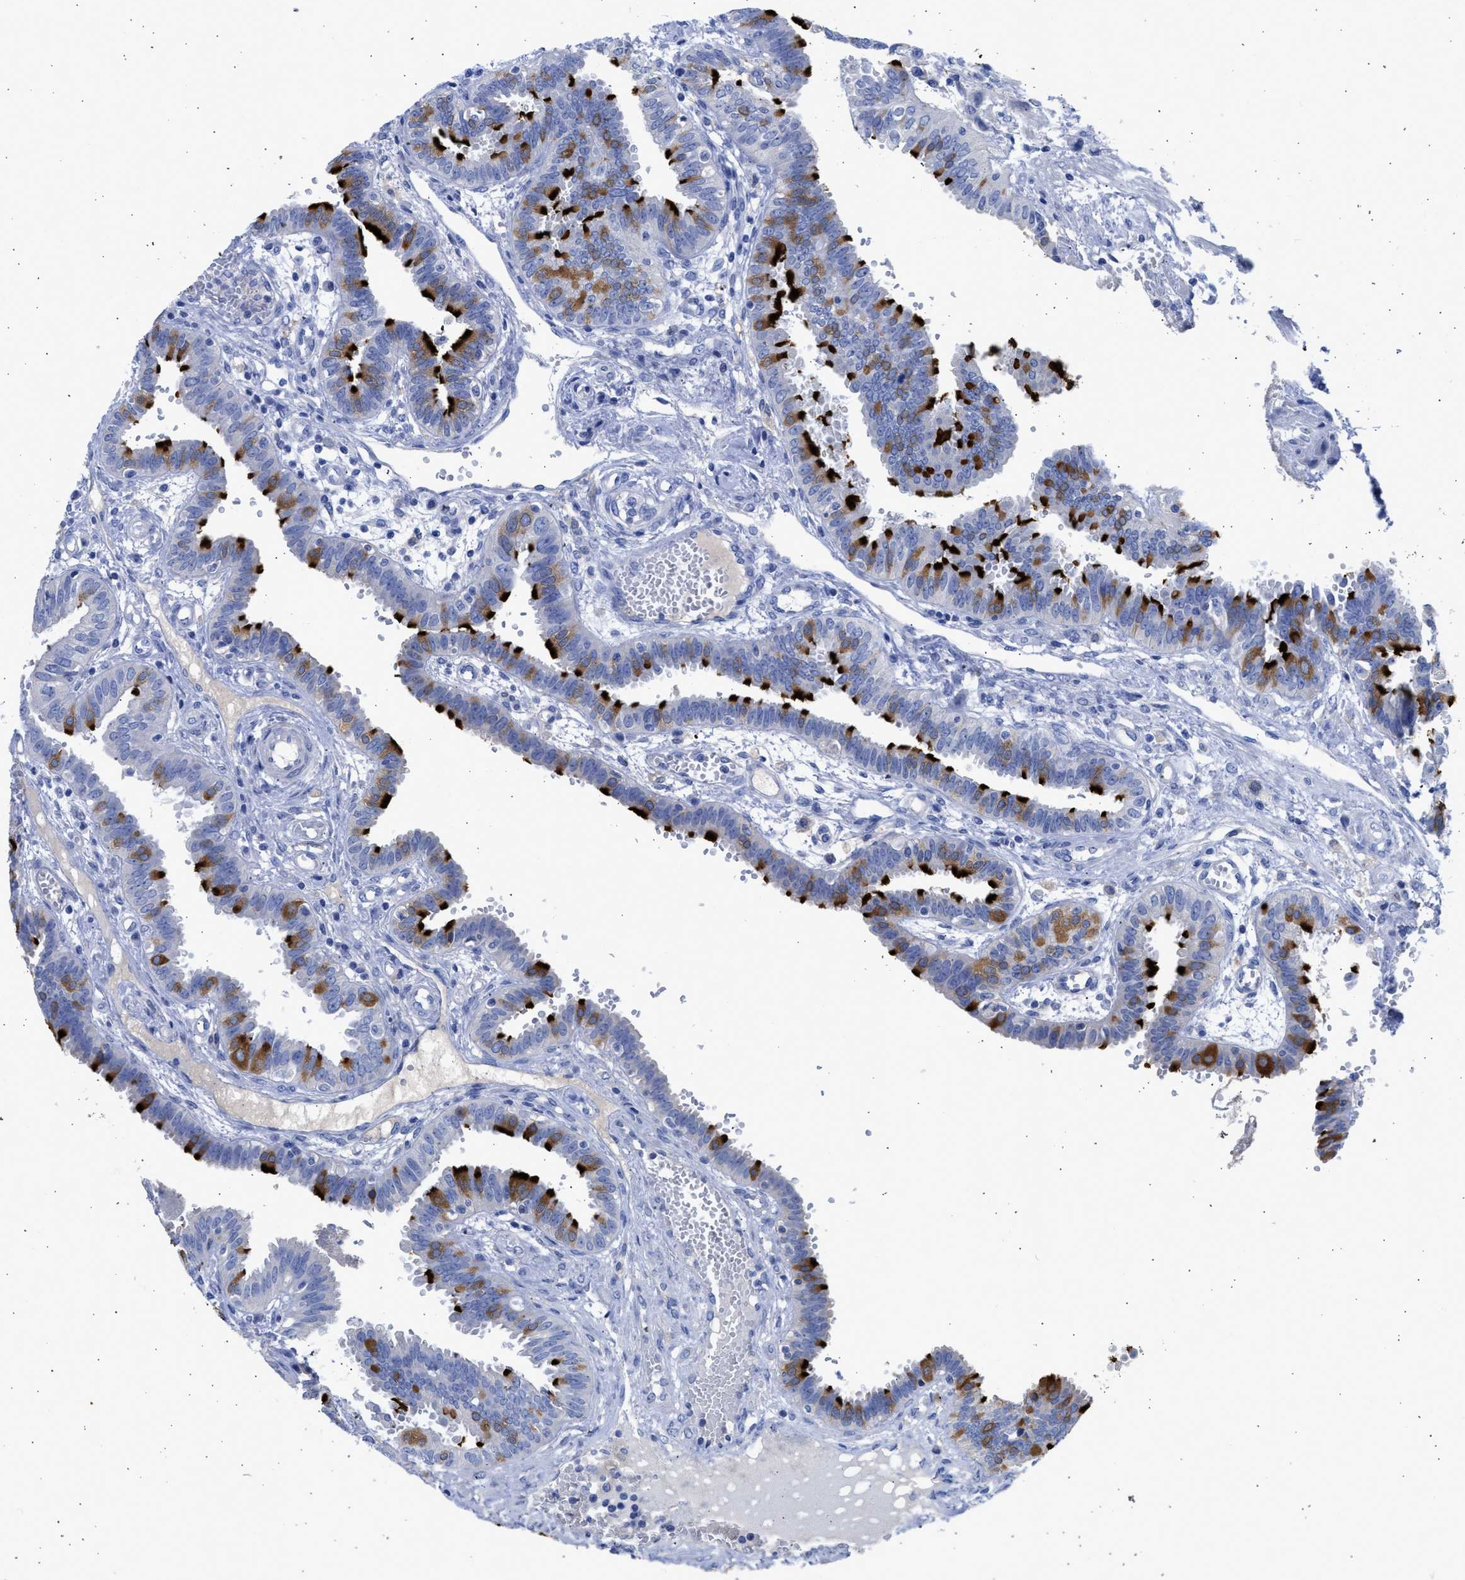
{"staining": {"intensity": "strong", "quantity": "25%-75%", "location": "cytoplasmic/membranous"}, "tissue": "fallopian tube", "cell_type": "Glandular cells", "image_type": "normal", "snomed": [{"axis": "morphology", "description": "Normal tissue, NOS"}, {"axis": "topography", "description": "Fallopian tube"}, {"axis": "topography", "description": "Placenta"}], "caption": "Human fallopian tube stained with a brown dye reveals strong cytoplasmic/membranous positive positivity in about 25%-75% of glandular cells.", "gene": "RSPH1", "patient": {"sex": "female", "age": 32}}